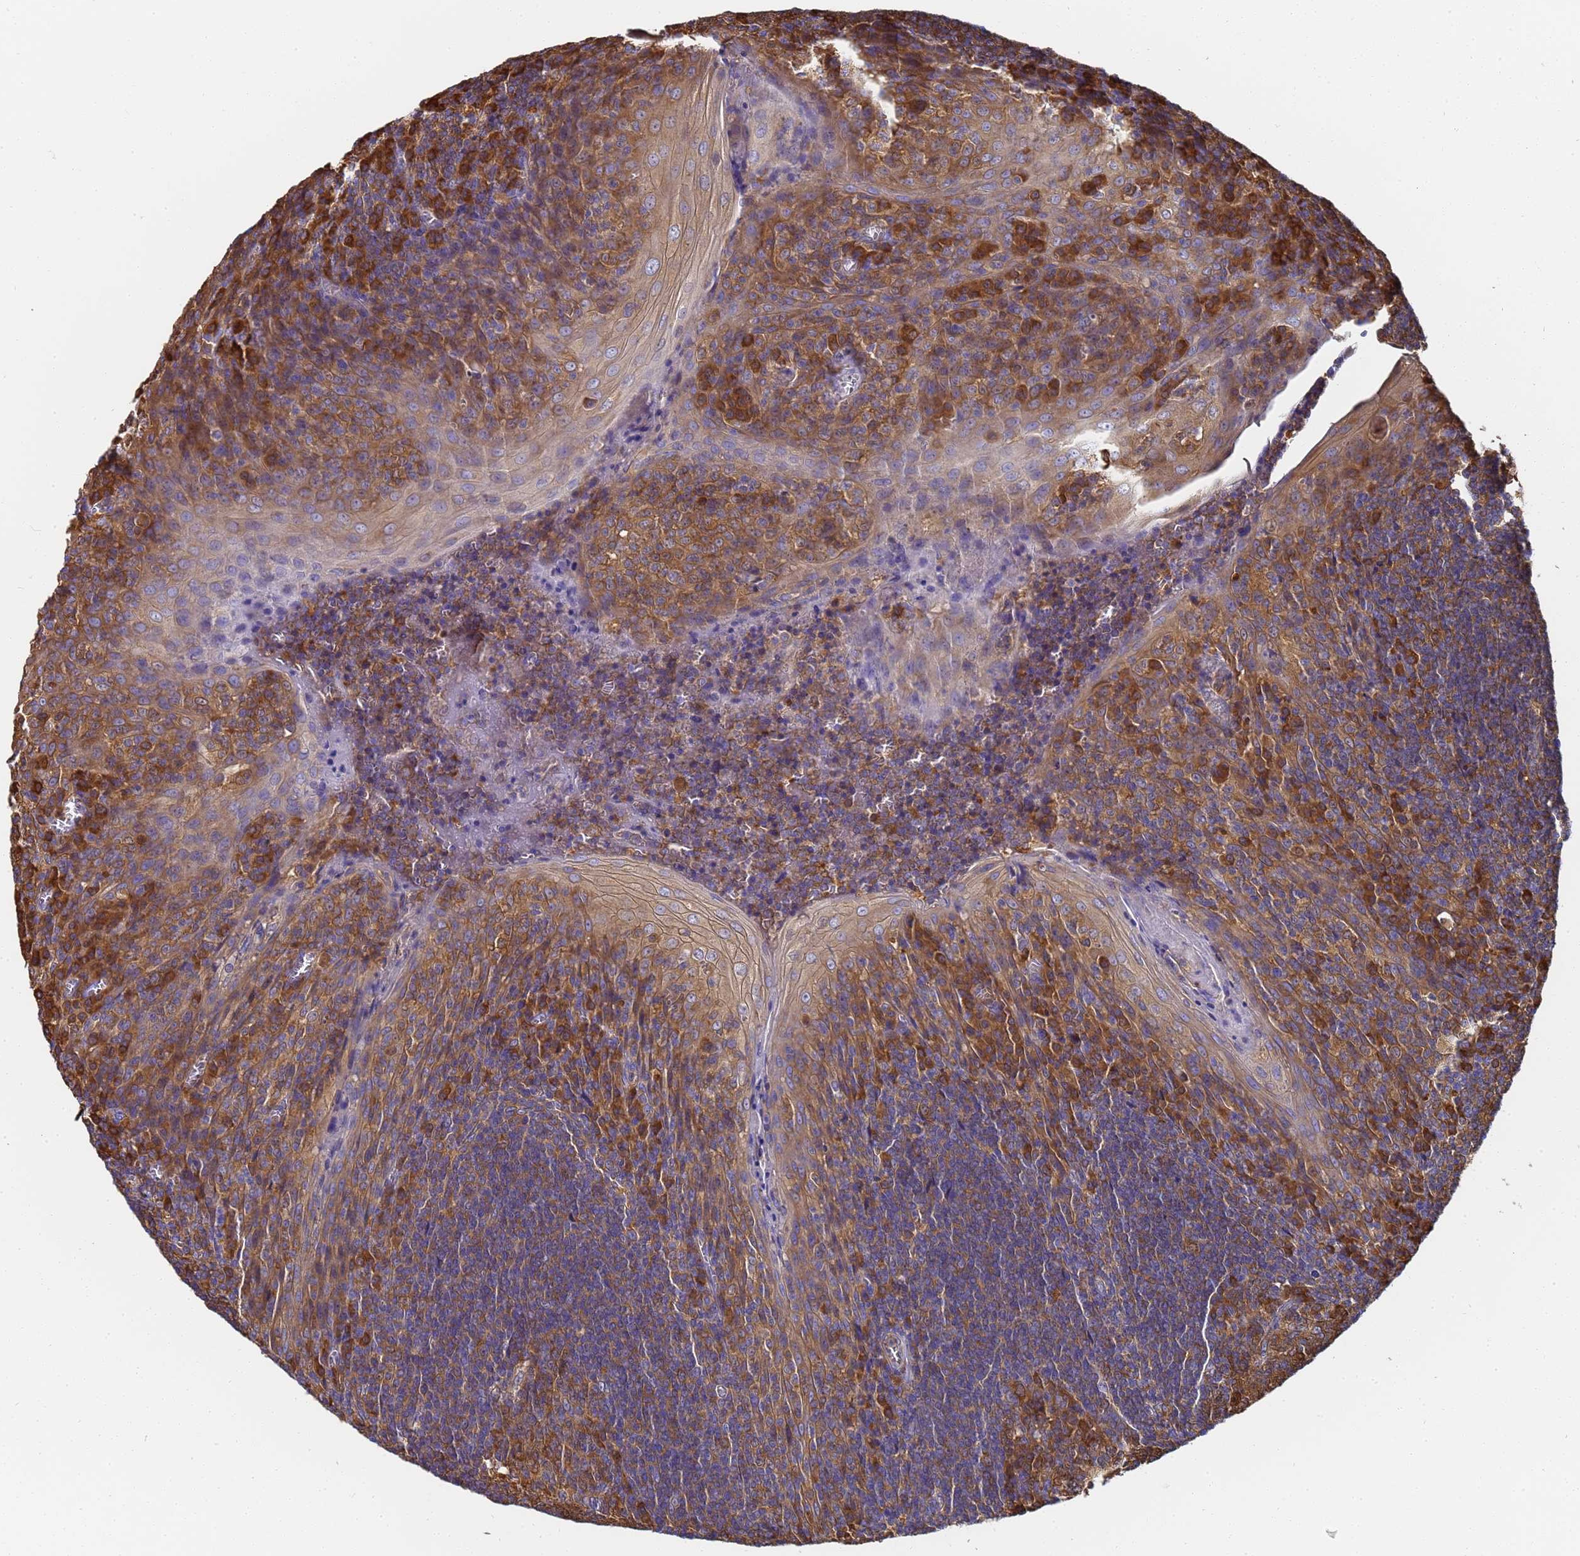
{"staining": {"intensity": "moderate", "quantity": ">75%", "location": "cytoplasmic/membranous"}, "tissue": "tonsil", "cell_type": "Germinal center cells", "image_type": "normal", "snomed": [{"axis": "morphology", "description": "Normal tissue, NOS"}, {"axis": "topography", "description": "Tonsil"}], "caption": "Moderate cytoplasmic/membranous protein staining is present in approximately >75% of germinal center cells in tonsil.", "gene": "NME1", "patient": {"sex": "male", "age": 27}}